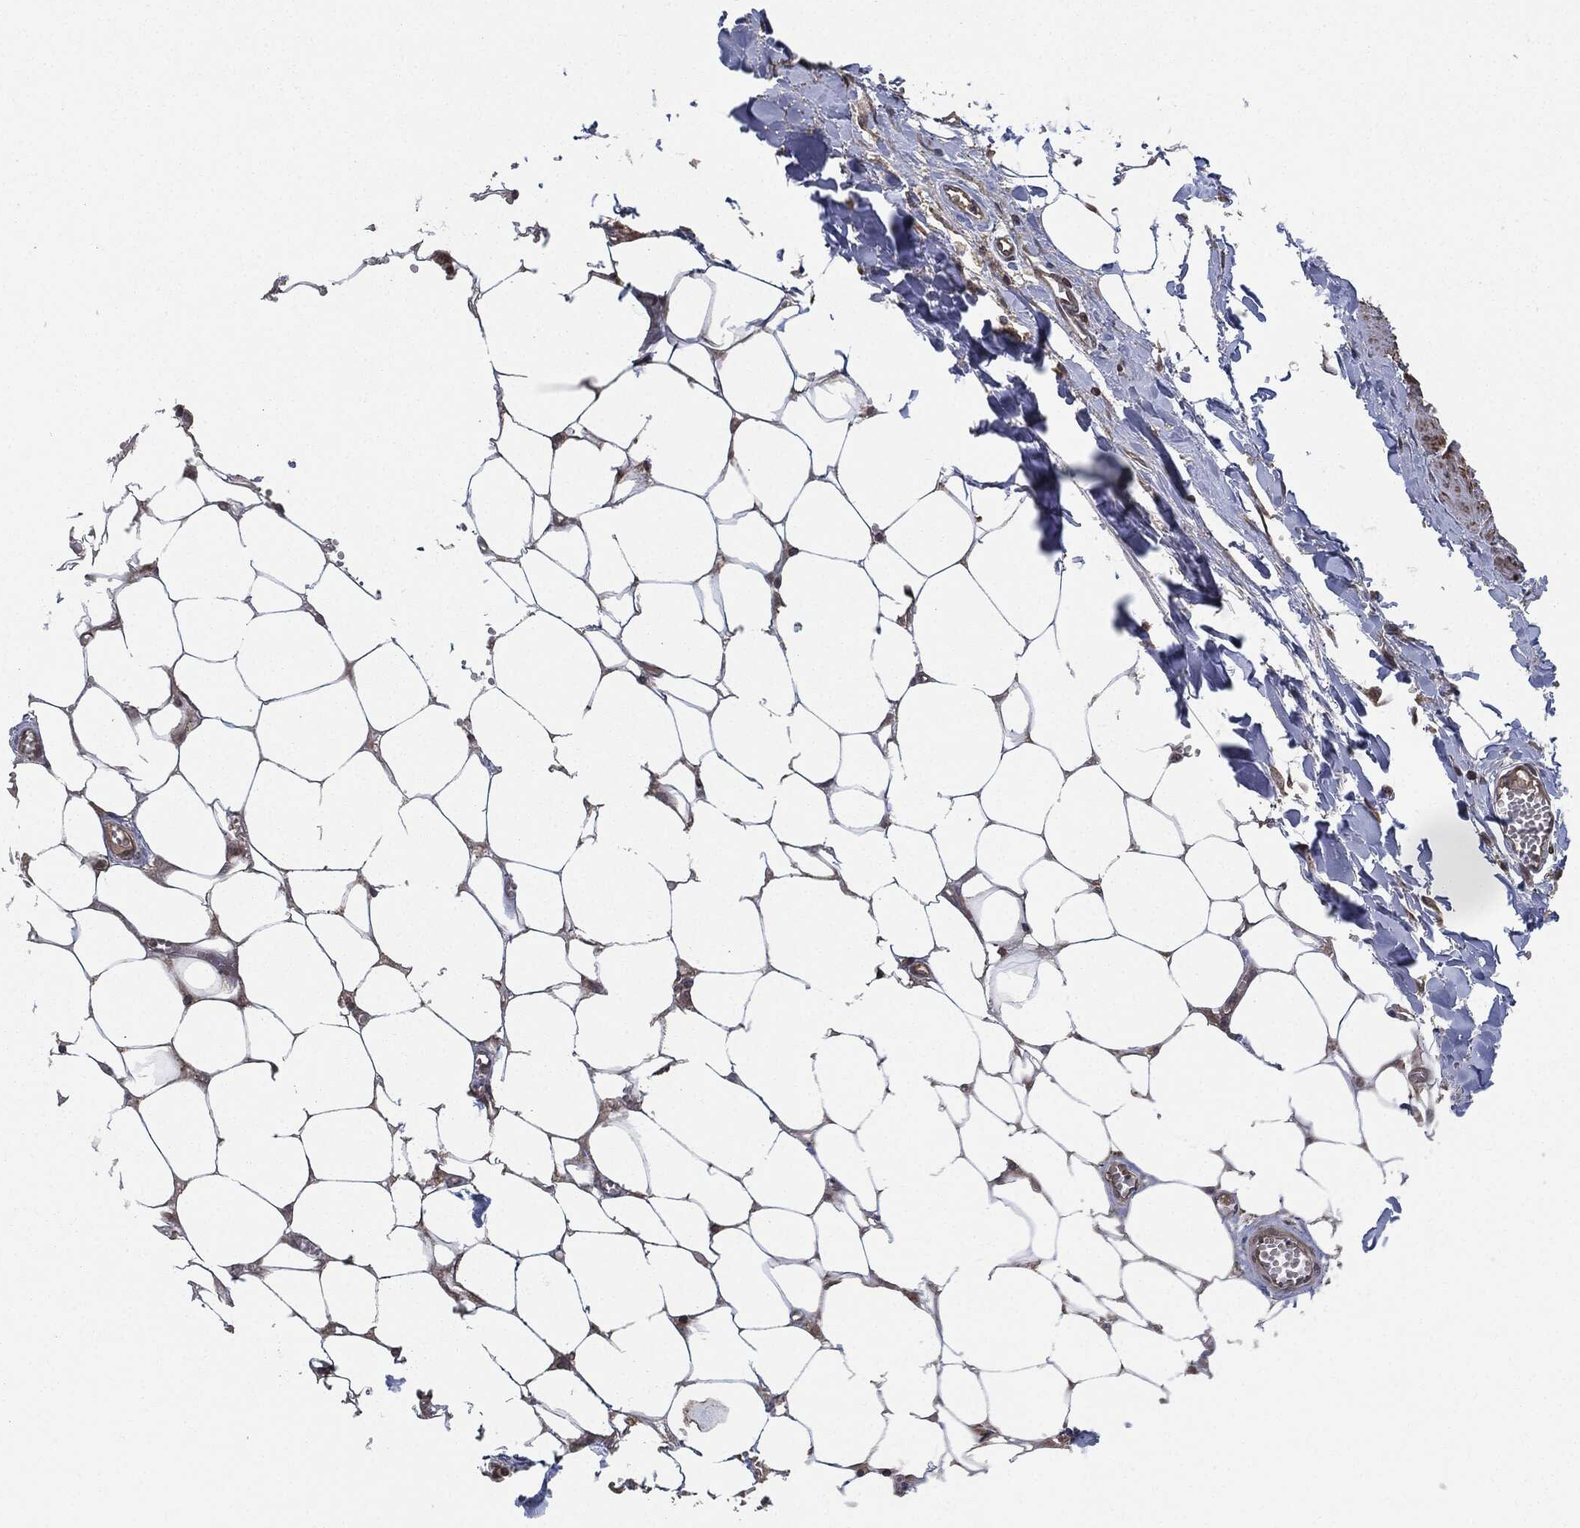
{"staining": {"intensity": "negative", "quantity": "none", "location": "none"}, "tissue": "adipose tissue", "cell_type": "Adipocytes", "image_type": "normal", "snomed": [{"axis": "morphology", "description": "Normal tissue, NOS"}, {"axis": "morphology", "description": "Squamous cell carcinoma, NOS"}, {"axis": "topography", "description": "Cartilage tissue"}, {"axis": "topography", "description": "Lung"}], "caption": "Immunohistochemistry (IHC) of unremarkable human adipose tissue displays no staining in adipocytes. (Brightfield microscopy of DAB immunohistochemistry (IHC) at high magnification).", "gene": "UBR1", "patient": {"sex": "male", "age": 66}}